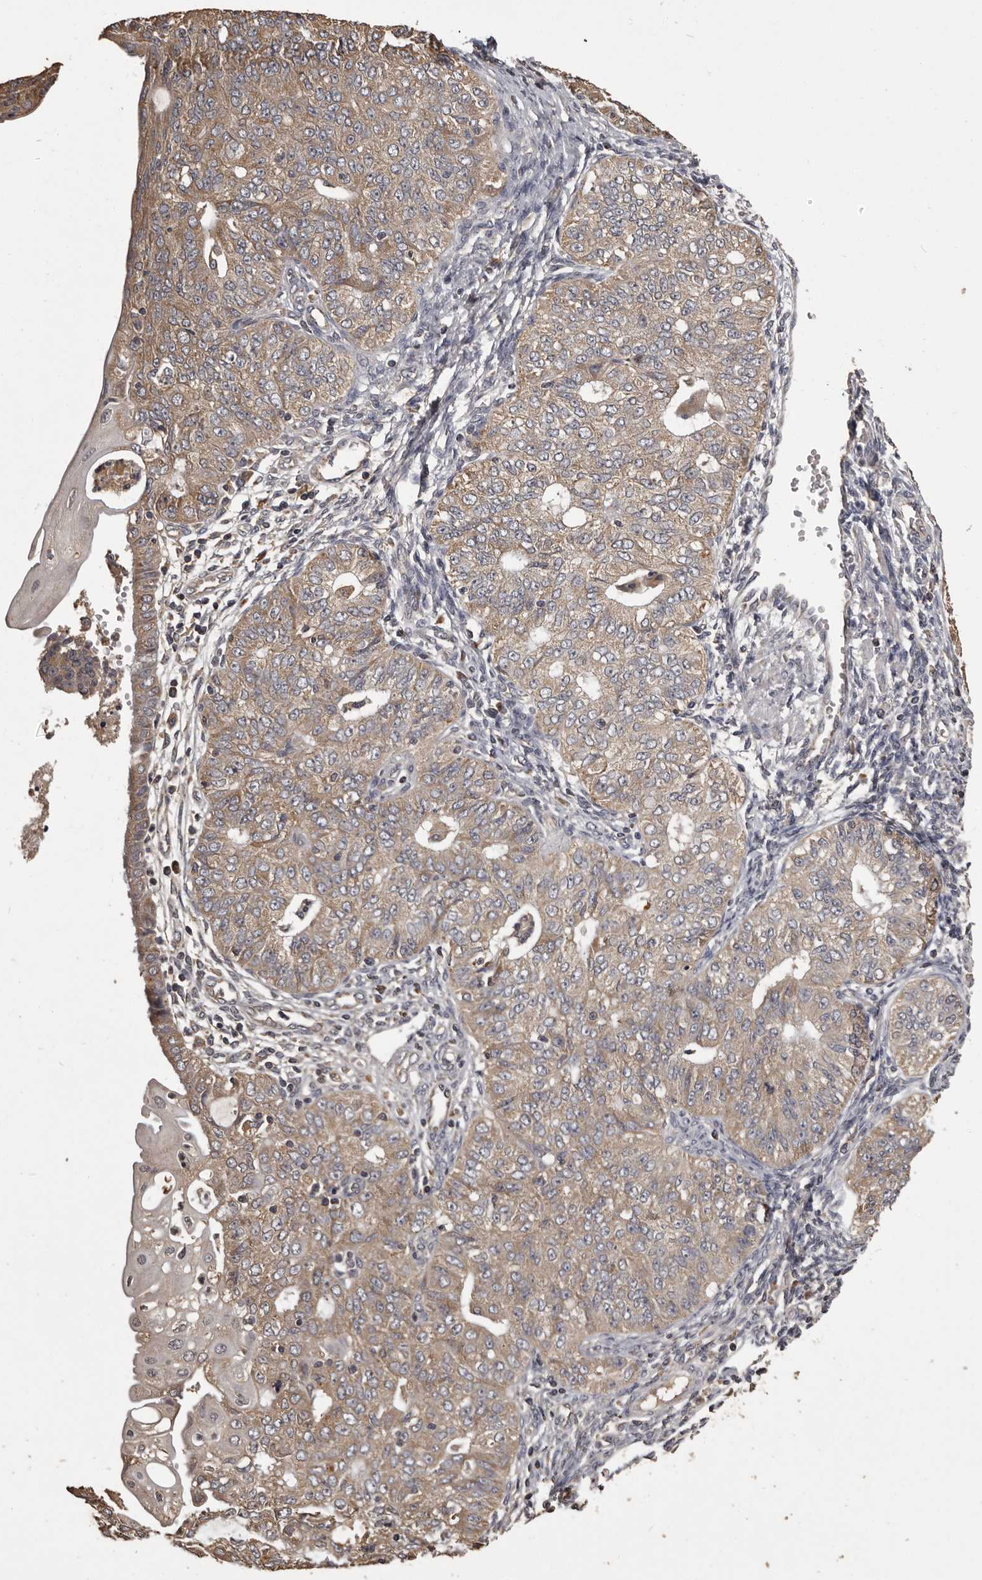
{"staining": {"intensity": "weak", "quantity": ">75%", "location": "cytoplasmic/membranous"}, "tissue": "endometrial cancer", "cell_type": "Tumor cells", "image_type": "cancer", "snomed": [{"axis": "morphology", "description": "Adenocarcinoma, NOS"}, {"axis": "topography", "description": "Endometrium"}], "caption": "Immunohistochemical staining of human adenocarcinoma (endometrial) reveals weak cytoplasmic/membranous protein positivity in about >75% of tumor cells. (IHC, brightfield microscopy, high magnification).", "gene": "MGAT5", "patient": {"sex": "female", "age": 32}}